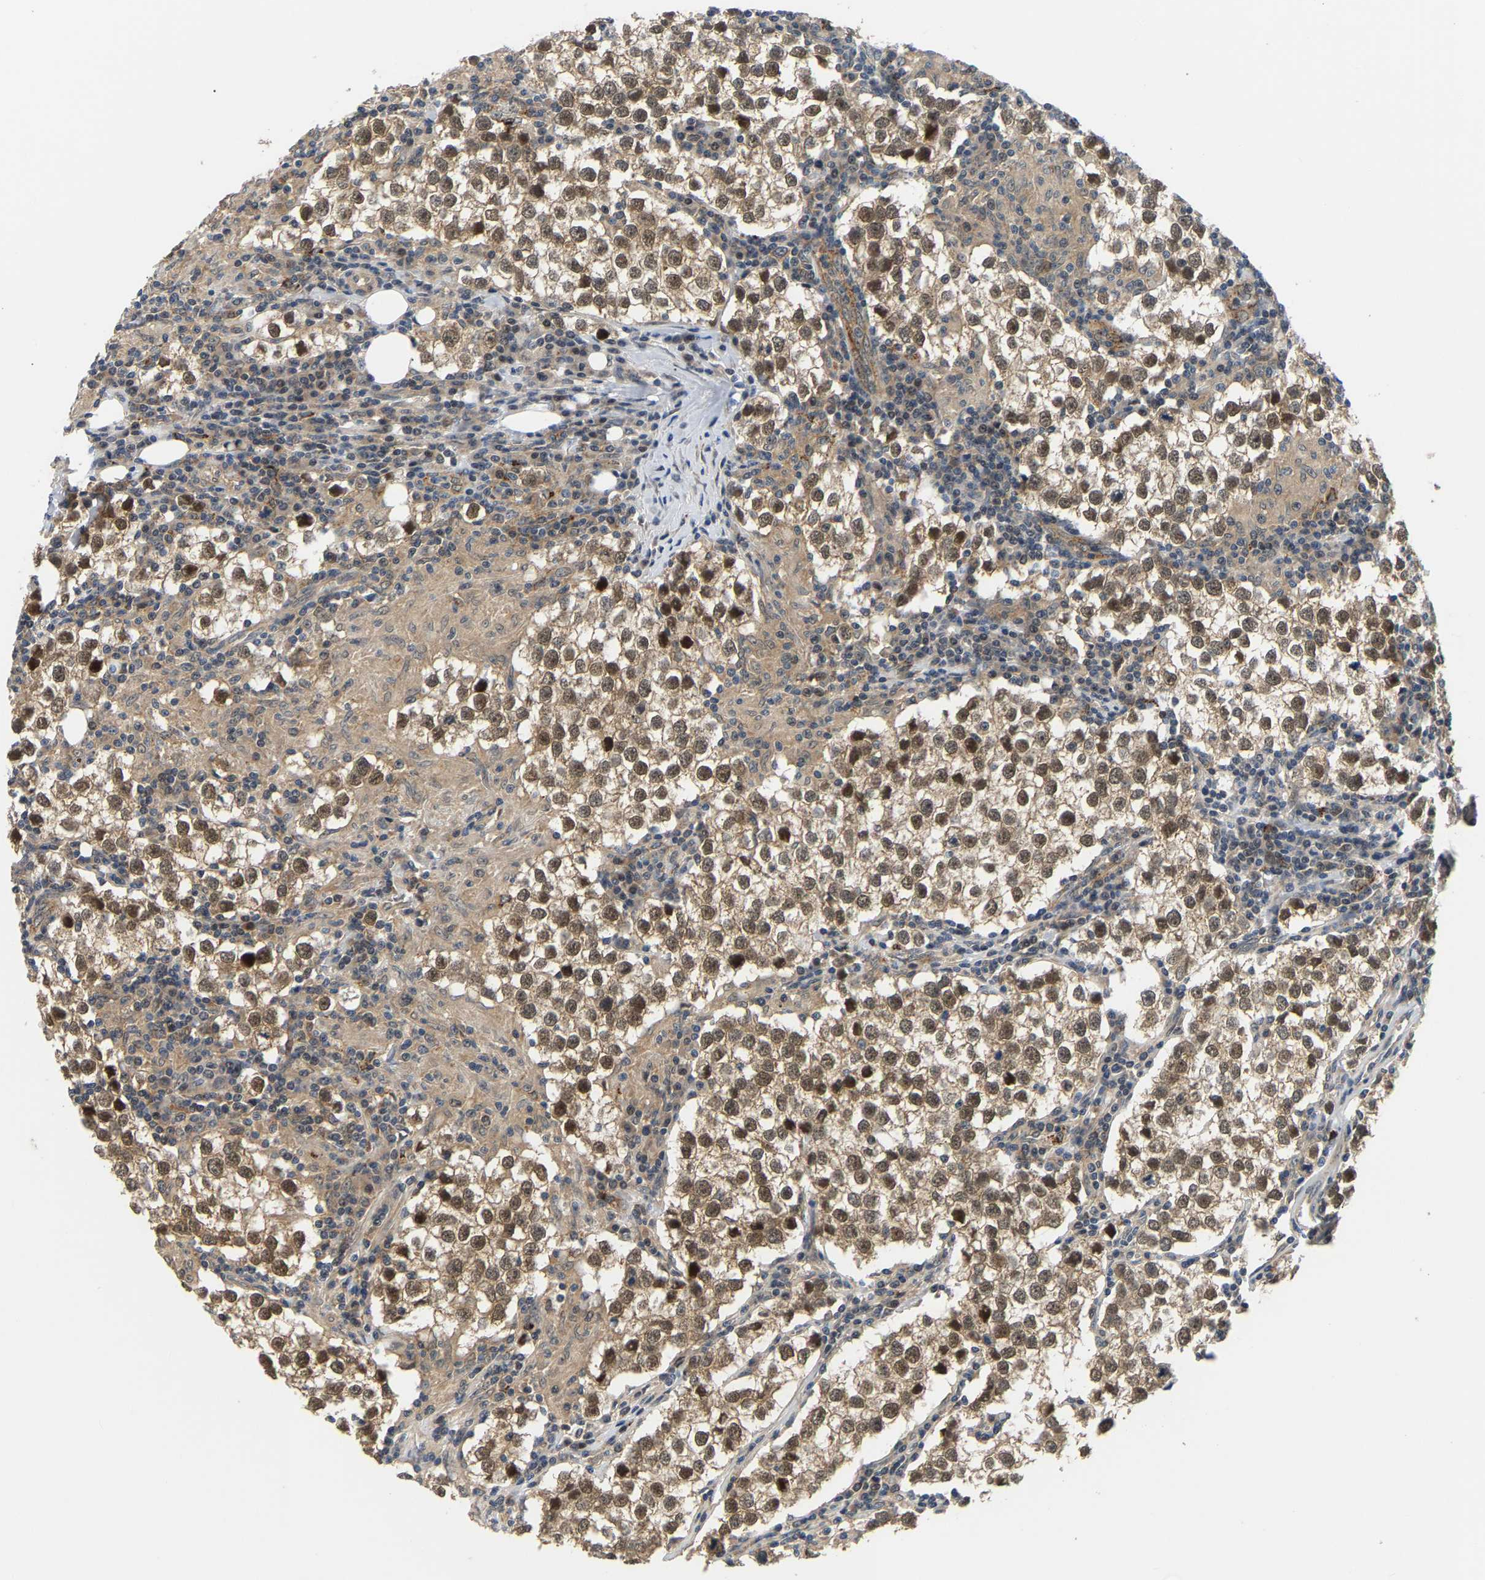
{"staining": {"intensity": "moderate", "quantity": ">75%", "location": "cytoplasmic/membranous,nuclear"}, "tissue": "testis cancer", "cell_type": "Tumor cells", "image_type": "cancer", "snomed": [{"axis": "morphology", "description": "Seminoma, NOS"}, {"axis": "morphology", "description": "Carcinoma, Embryonal, NOS"}, {"axis": "topography", "description": "Testis"}], "caption": "Testis cancer stained with a protein marker shows moderate staining in tumor cells.", "gene": "LARP6", "patient": {"sex": "male", "age": 36}}